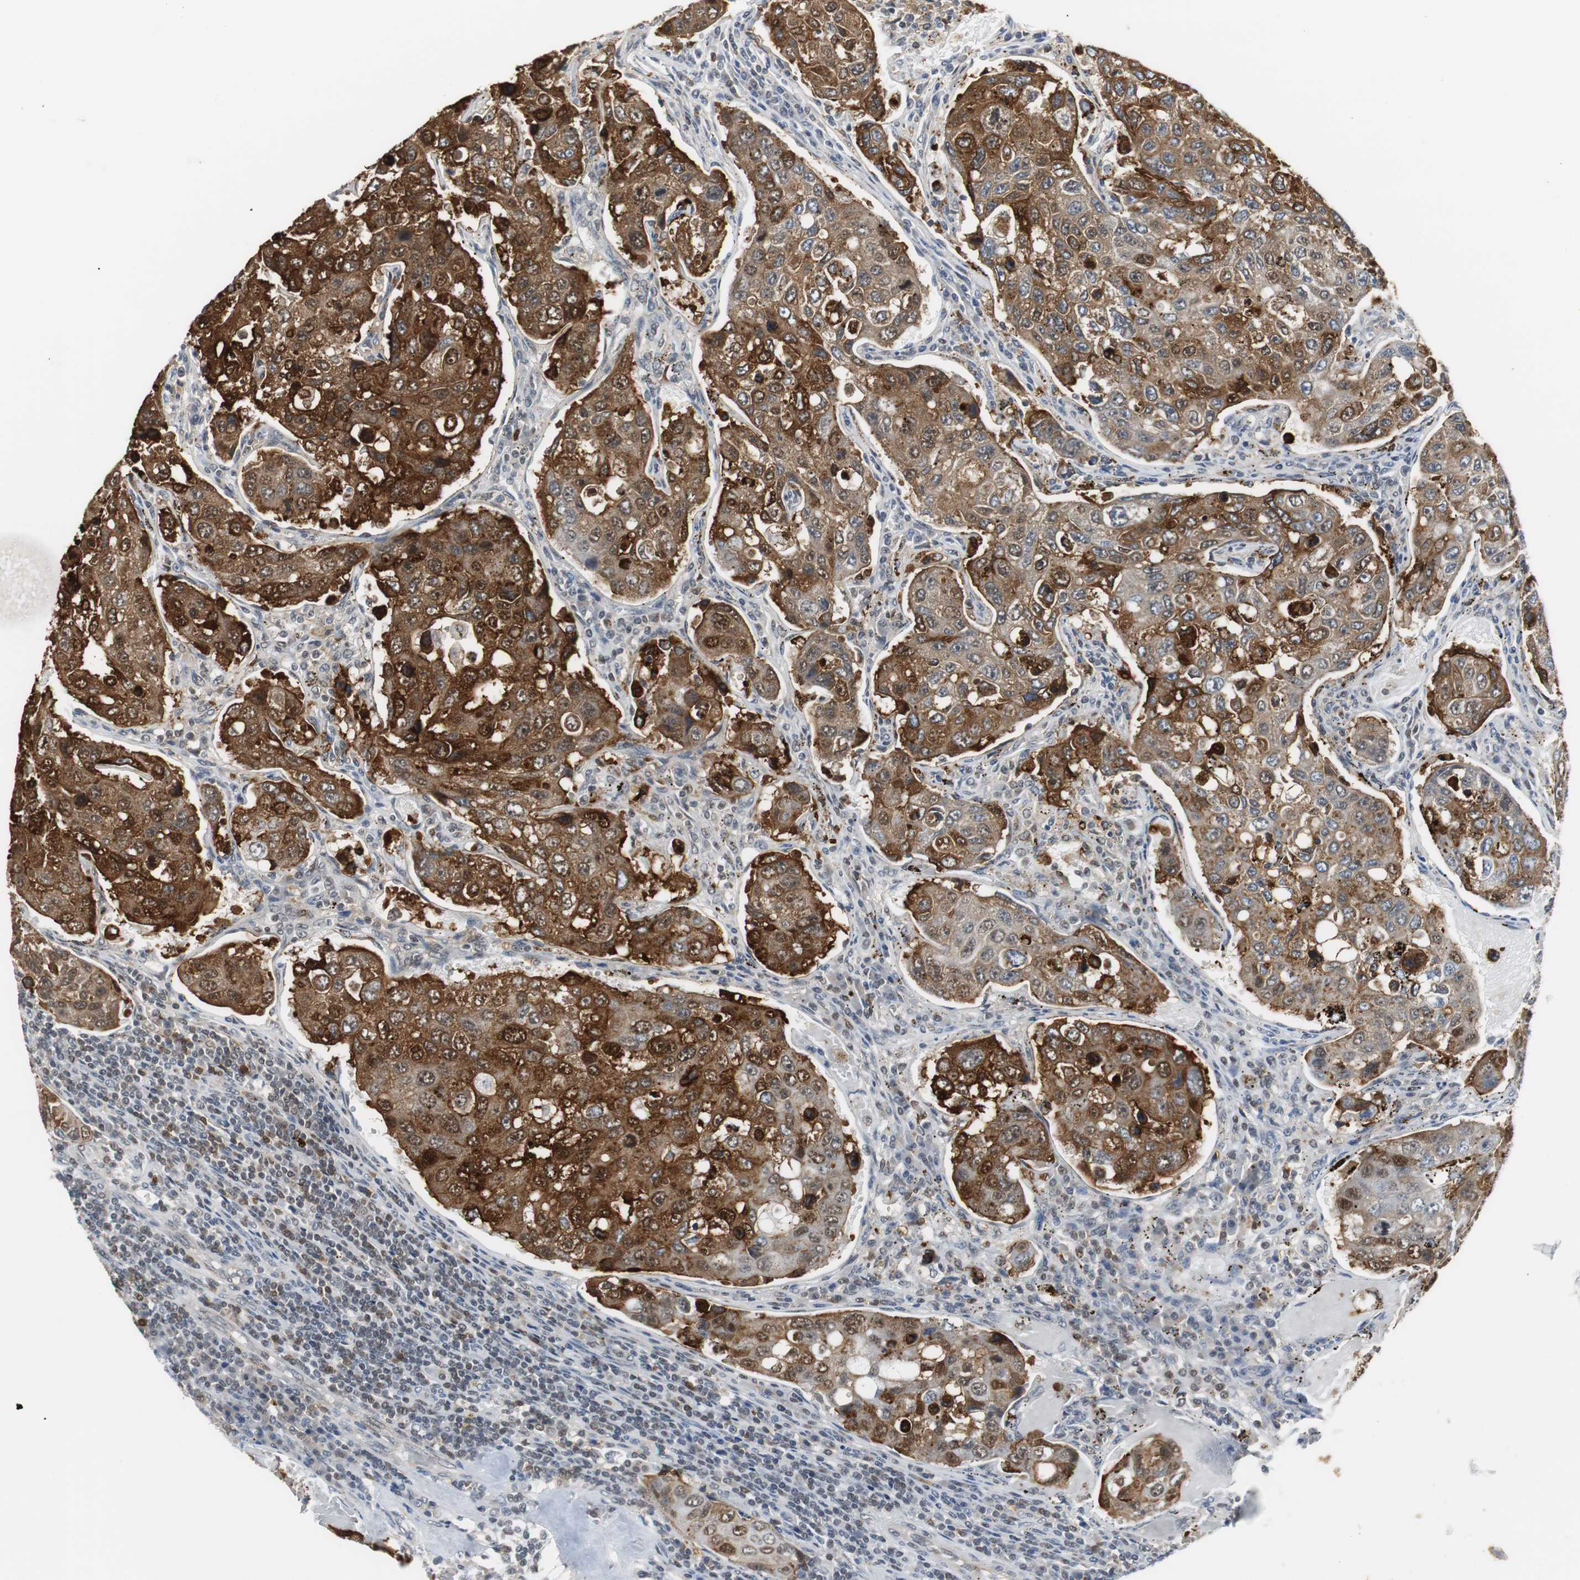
{"staining": {"intensity": "strong", "quantity": ">75%", "location": "cytoplasmic/membranous,nuclear"}, "tissue": "urothelial cancer", "cell_type": "Tumor cells", "image_type": "cancer", "snomed": [{"axis": "morphology", "description": "Urothelial carcinoma, High grade"}, {"axis": "topography", "description": "Lymph node"}, {"axis": "topography", "description": "Urinary bladder"}], "caption": "Immunohistochemistry (IHC) of human high-grade urothelial carcinoma displays high levels of strong cytoplasmic/membranous and nuclear positivity in approximately >75% of tumor cells.", "gene": "SIRT1", "patient": {"sex": "male", "age": 51}}